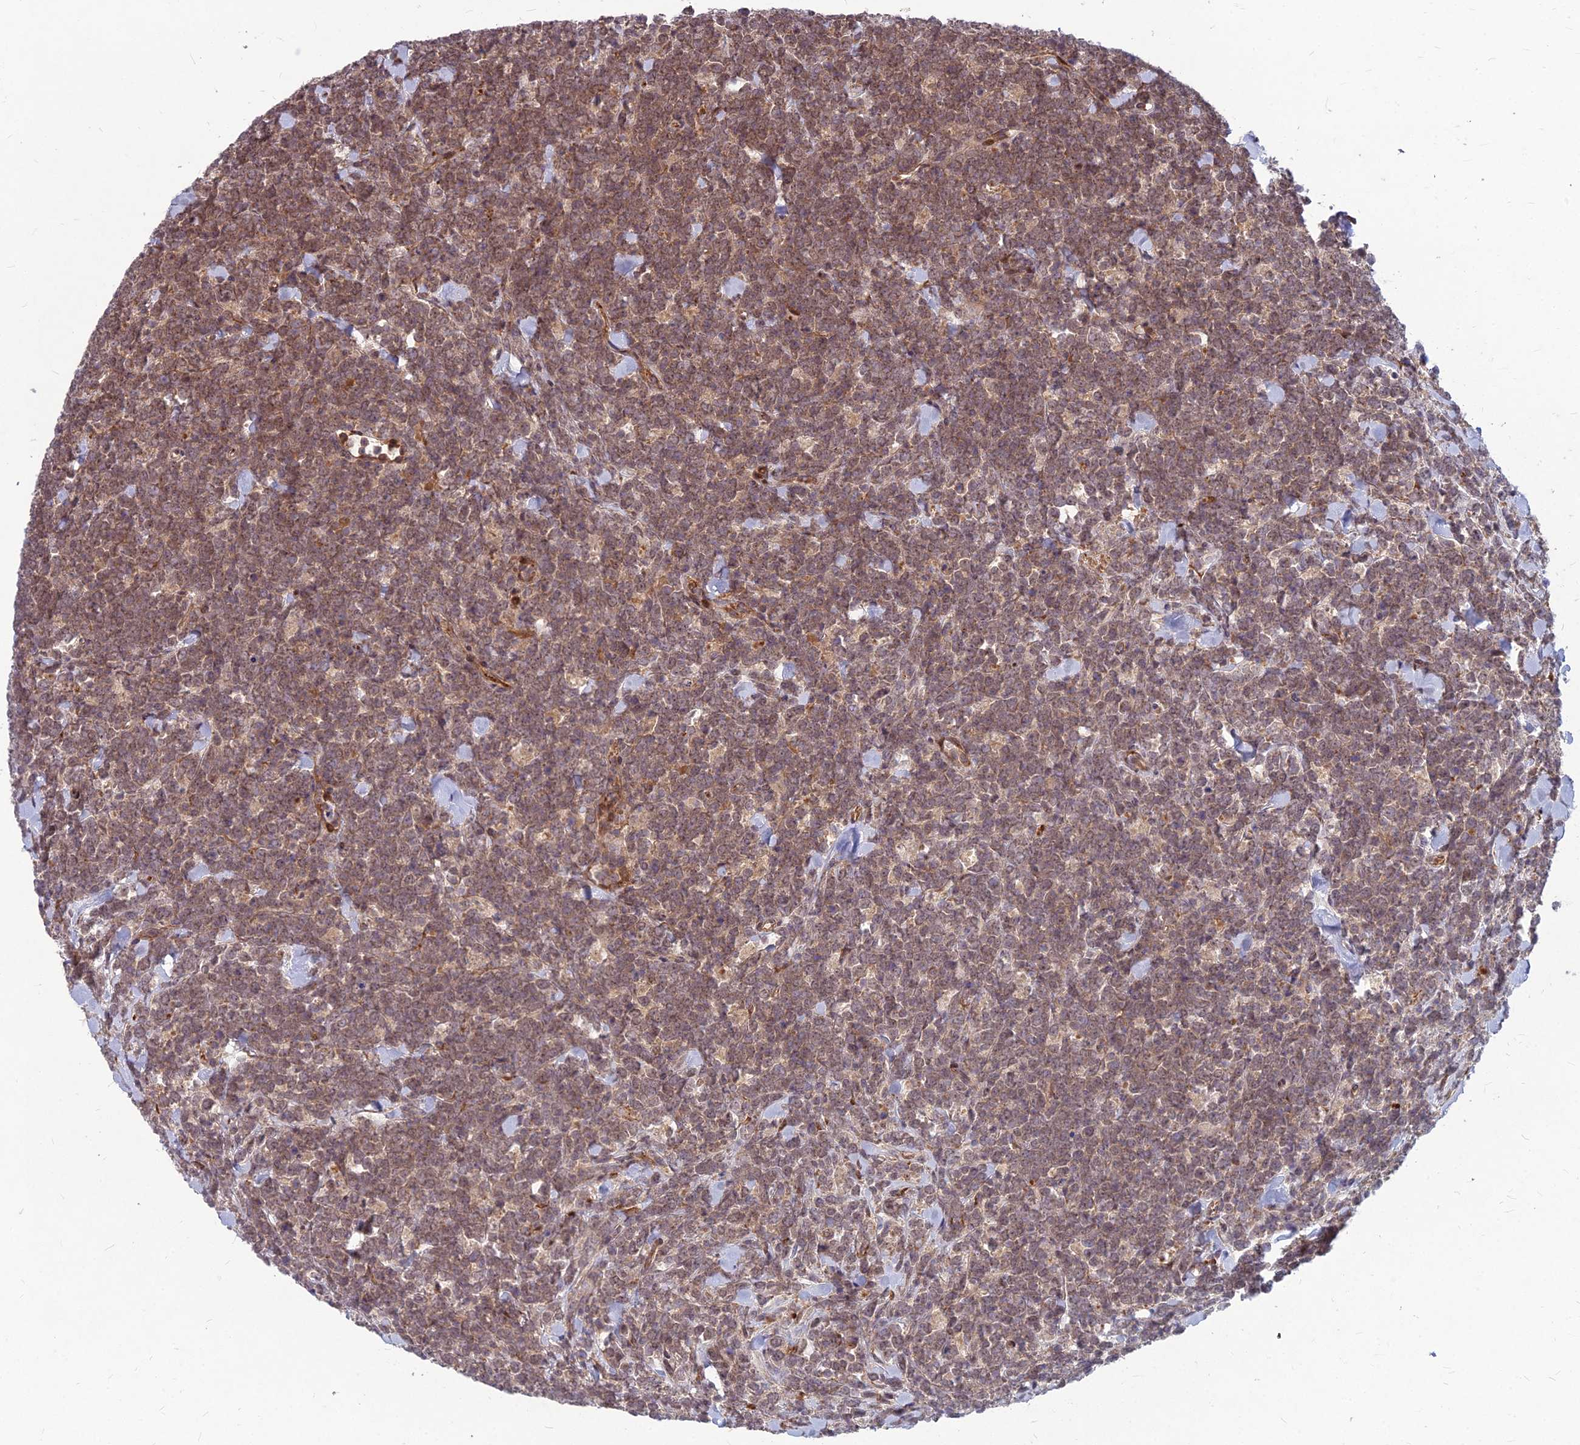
{"staining": {"intensity": "weak", "quantity": "25%-75%", "location": "cytoplasmic/membranous"}, "tissue": "lymphoma", "cell_type": "Tumor cells", "image_type": "cancer", "snomed": [{"axis": "morphology", "description": "Malignant lymphoma, non-Hodgkin's type, High grade"}, {"axis": "topography", "description": "Small intestine"}], "caption": "Brown immunohistochemical staining in lymphoma demonstrates weak cytoplasmic/membranous expression in approximately 25%-75% of tumor cells. The protein is stained brown, and the nuclei are stained in blue (DAB IHC with brightfield microscopy, high magnification).", "gene": "MFSD8", "patient": {"sex": "male", "age": 8}}